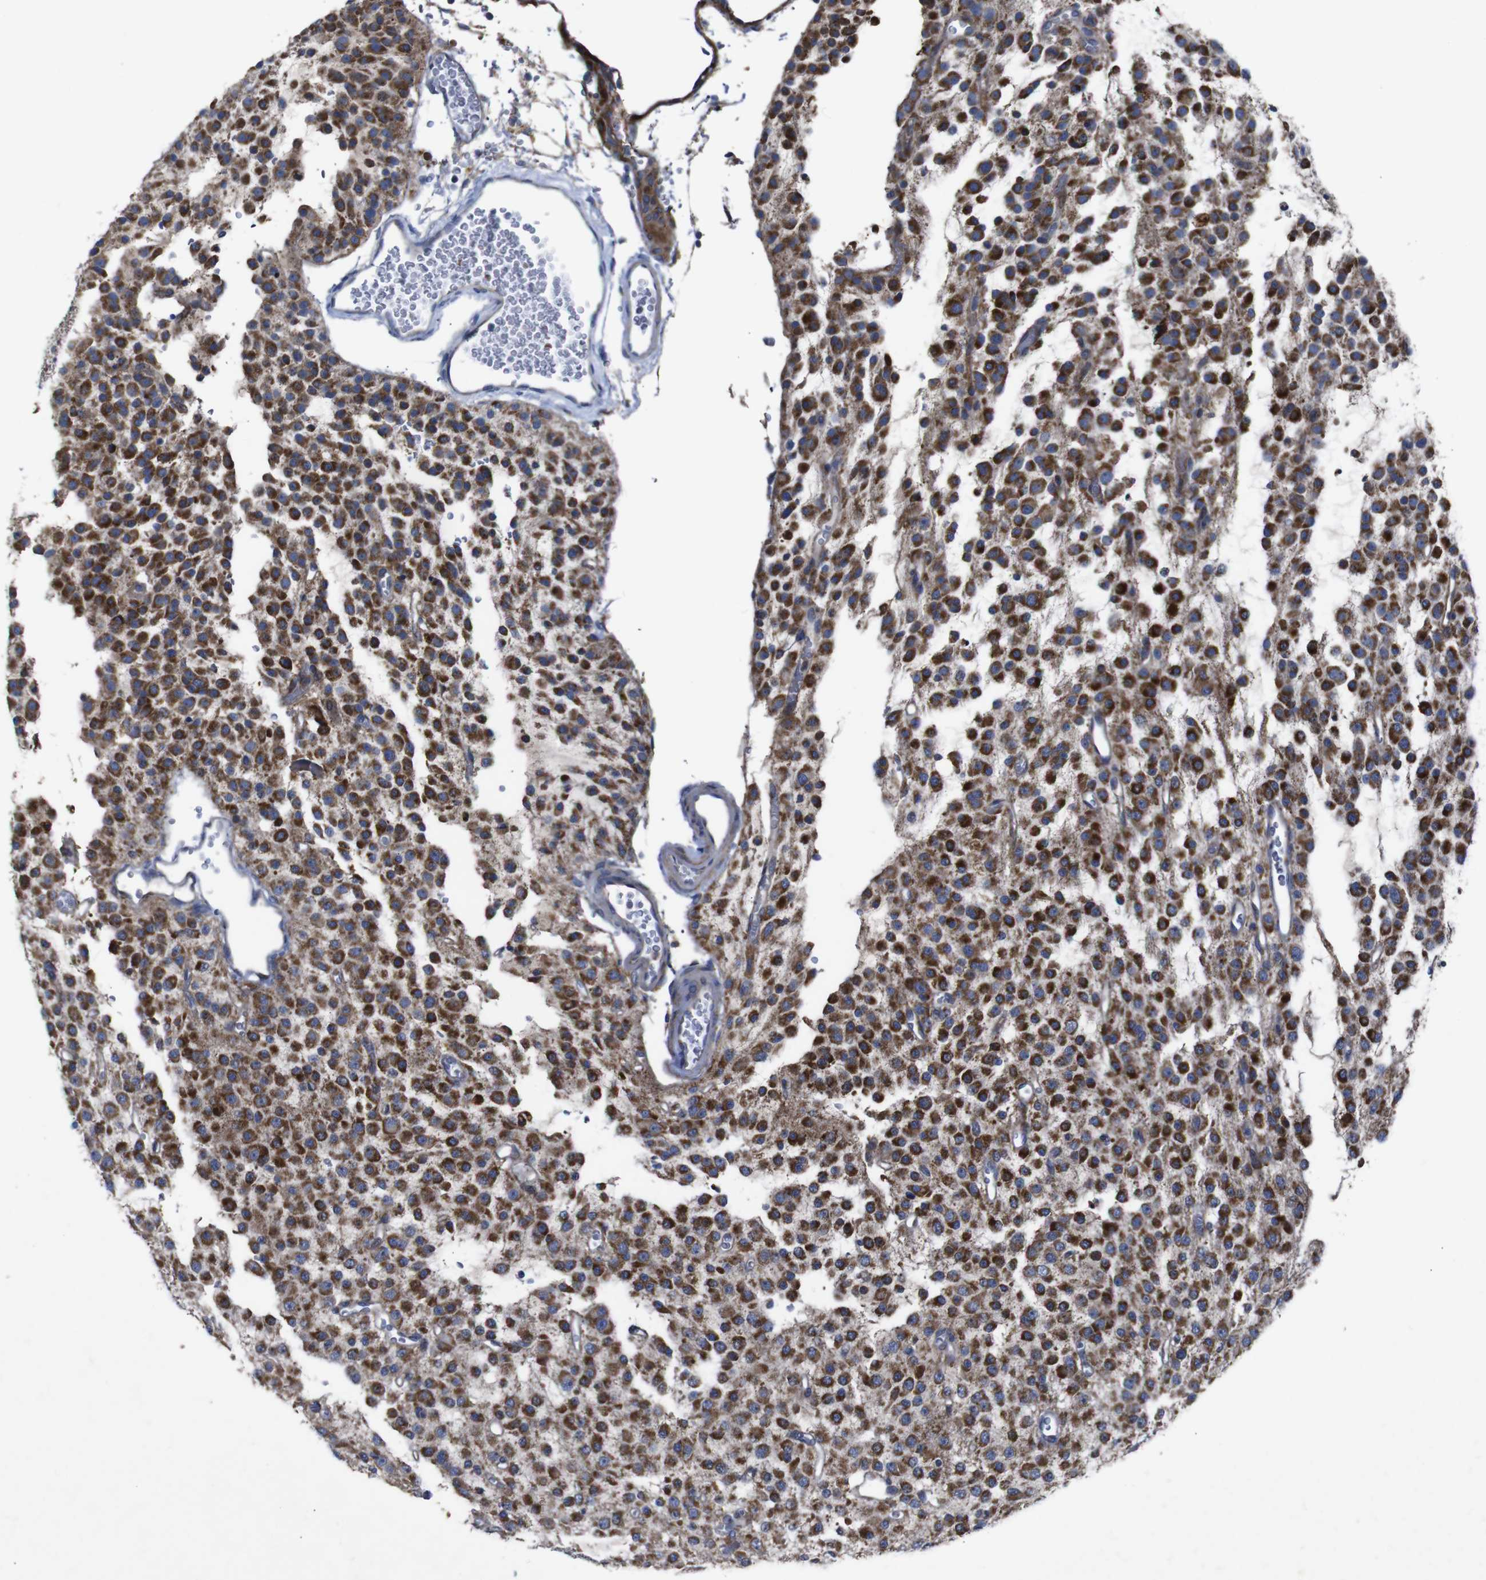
{"staining": {"intensity": "strong", "quantity": ">75%", "location": "cytoplasmic/membranous"}, "tissue": "glioma", "cell_type": "Tumor cells", "image_type": "cancer", "snomed": [{"axis": "morphology", "description": "Glioma, malignant, Low grade"}, {"axis": "topography", "description": "Brain"}], "caption": "Strong cytoplasmic/membranous expression is seen in approximately >75% of tumor cells in malignant glioma (low-grade). The protein is shown in brown color, while the nuclei are stained blue.", "gene": "CHST10", "patient": {"sex": "male", "age": 38}}